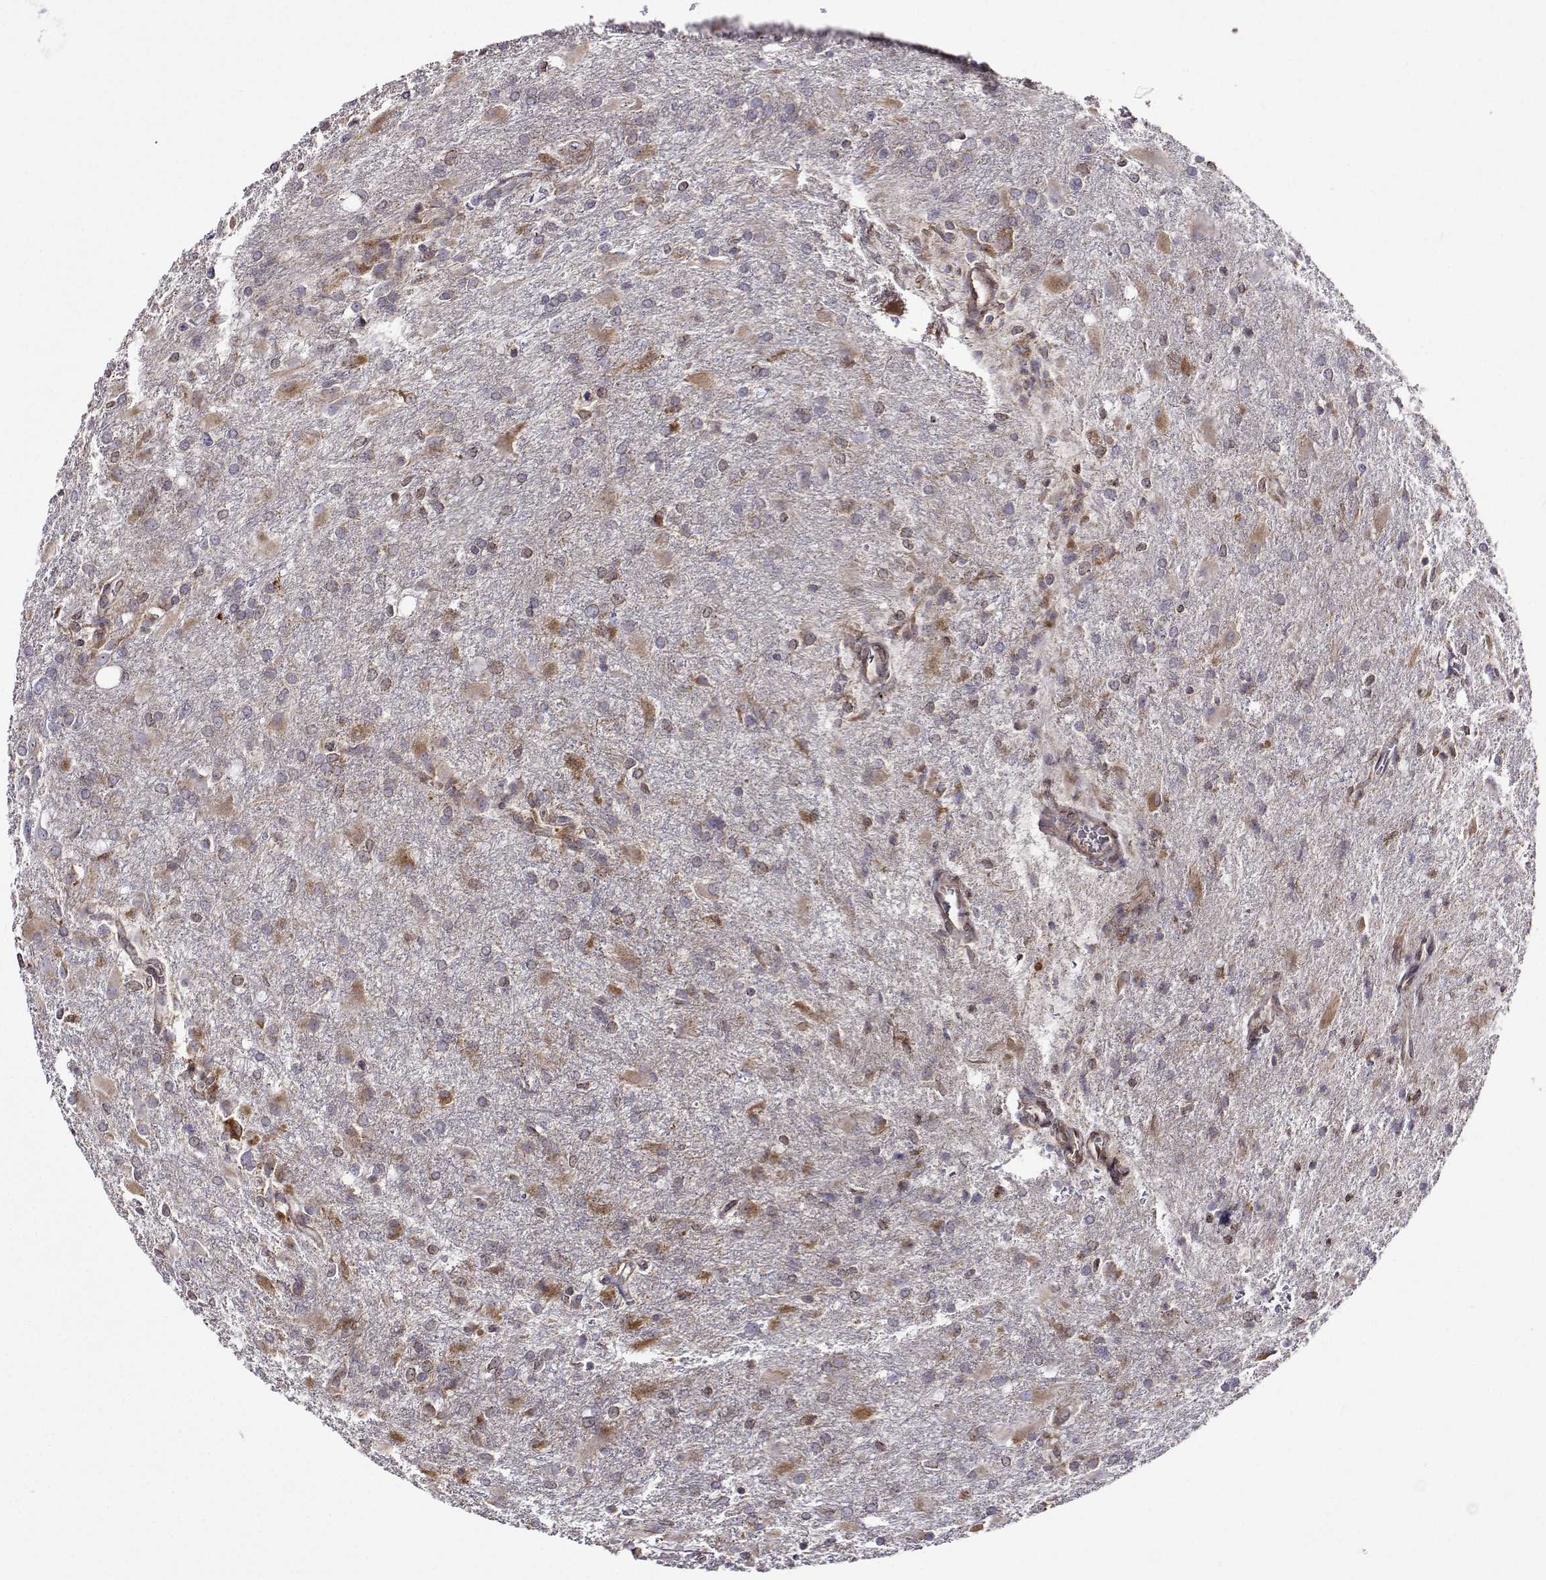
{"staining": {"intensity": "negative", "quantity": "none", "location": "none"}, "tissue": "glioma", "cell_type": "Tumor cells", "image_type": "cancer", "snomed": [{"axis": "morphology", "description": "Glioma, malignant, High grade"}, {"axis": "topography", "description": "Brain"}], "caption": "High power microscopy micrograph of an IHC image of malignant glioma (high-grade), revealing no significant expression in tumor cells.", "gene": "PGRMC2", "patient": {"sex": "male", "age": 68}}